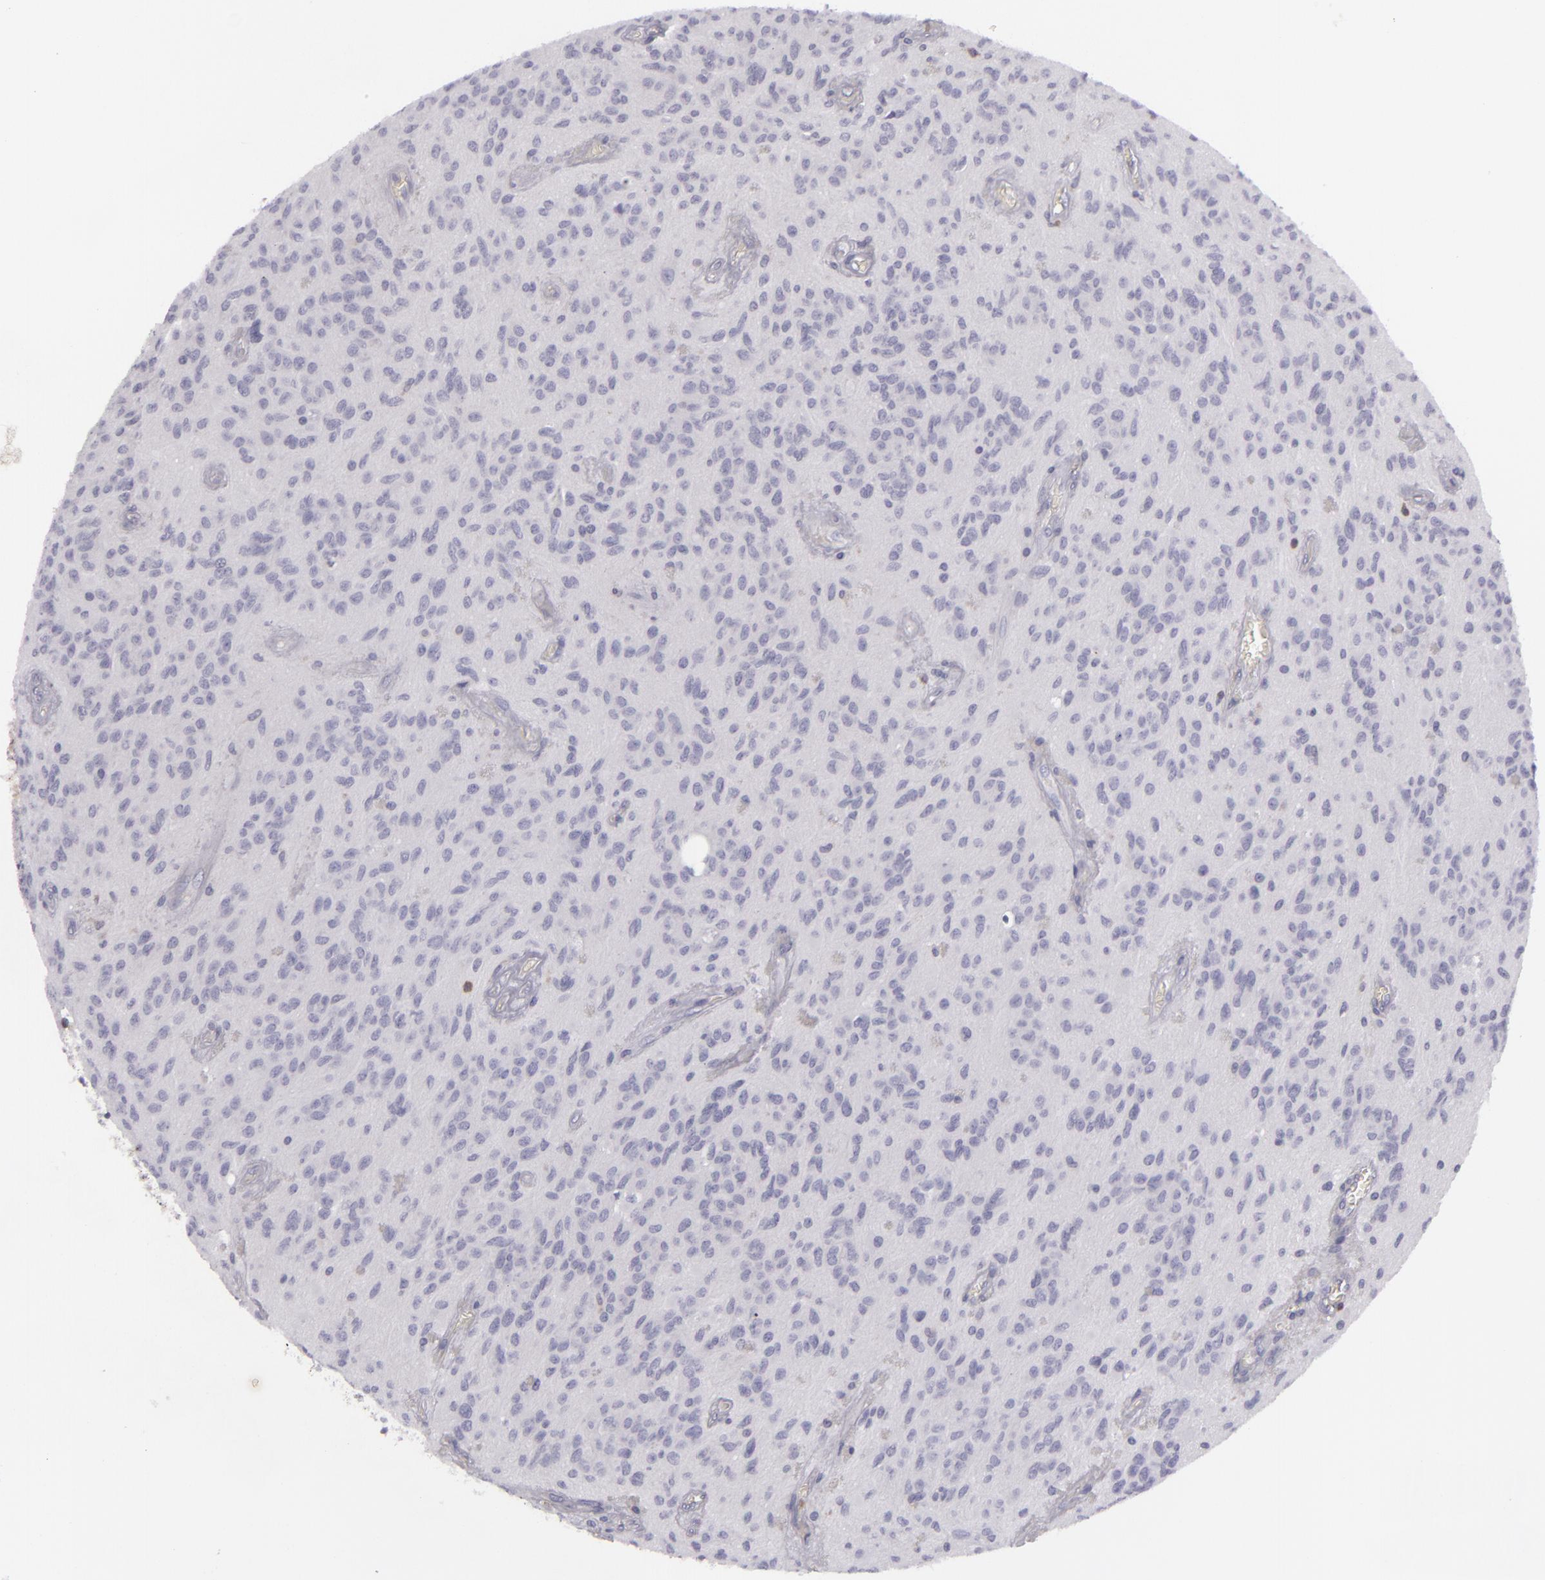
{"staining": {"intensity": "negative", "quantity": "none", "location": "none"}, "tissue": "glioma", "cell_type": "Tumor cells", "image_type": "cancer", "snomed": [{"axis": "morphology", "description": "Glioma, malignant, Low grade"}, {"axis": "topography", "description": "Brain"}], "caption": "Immunohistochemical staining of human malignant glioma (low-grade) demonstrates no significant positivity in tumor cells. The staining was performed using DAB (3,3'-diaminobenzidine) to visualize the protein expression in brown, while the nuclei were stained in blue with hematoxylin (Magnification: 20x).", "gene": "KCNAB2", "patient": {"sex": "female", "age": 15}}